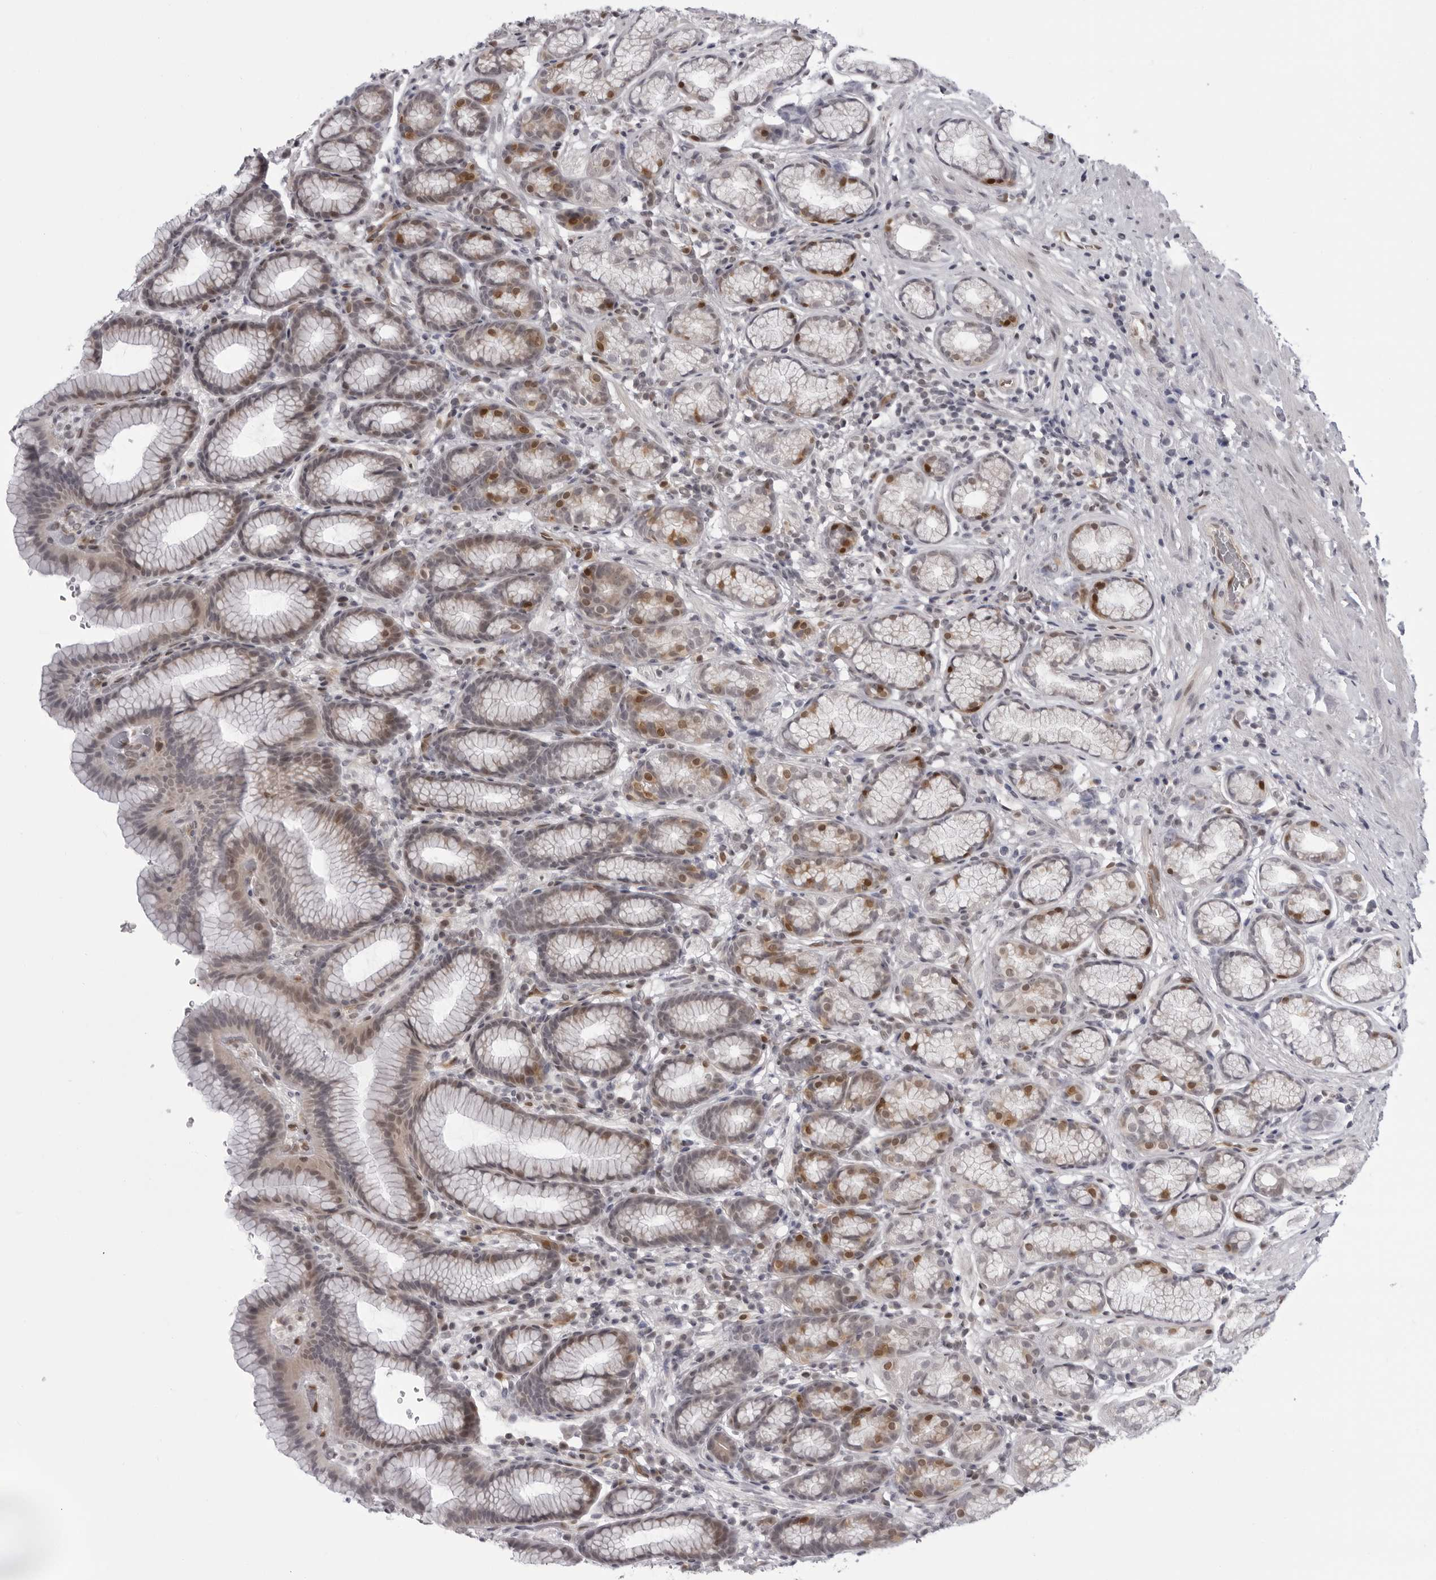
{"staining": {"intensity": "moderate", "quantity": "<25%", "location": "cytoplasmic/membranous,nuclear"}, "tissue": "stomach", "cell_type": "Glandular cells", "image_type": "normal", "snomed": [{"axis": "morphology", "description": "Normal tissue, NOS"}, {"axis": "topography", "description": "Stomach"}], "caption": "Immunohistochemistry (IHC) photomicrograph of benign stomach stained for a protein (brown), which reveals low levels of moderate cytoplasmic/membranous,nuclear positivity in about <25% of glandular cells.", "gene": "MAPK12", "patient": {"sex": "male", "age": 42}}